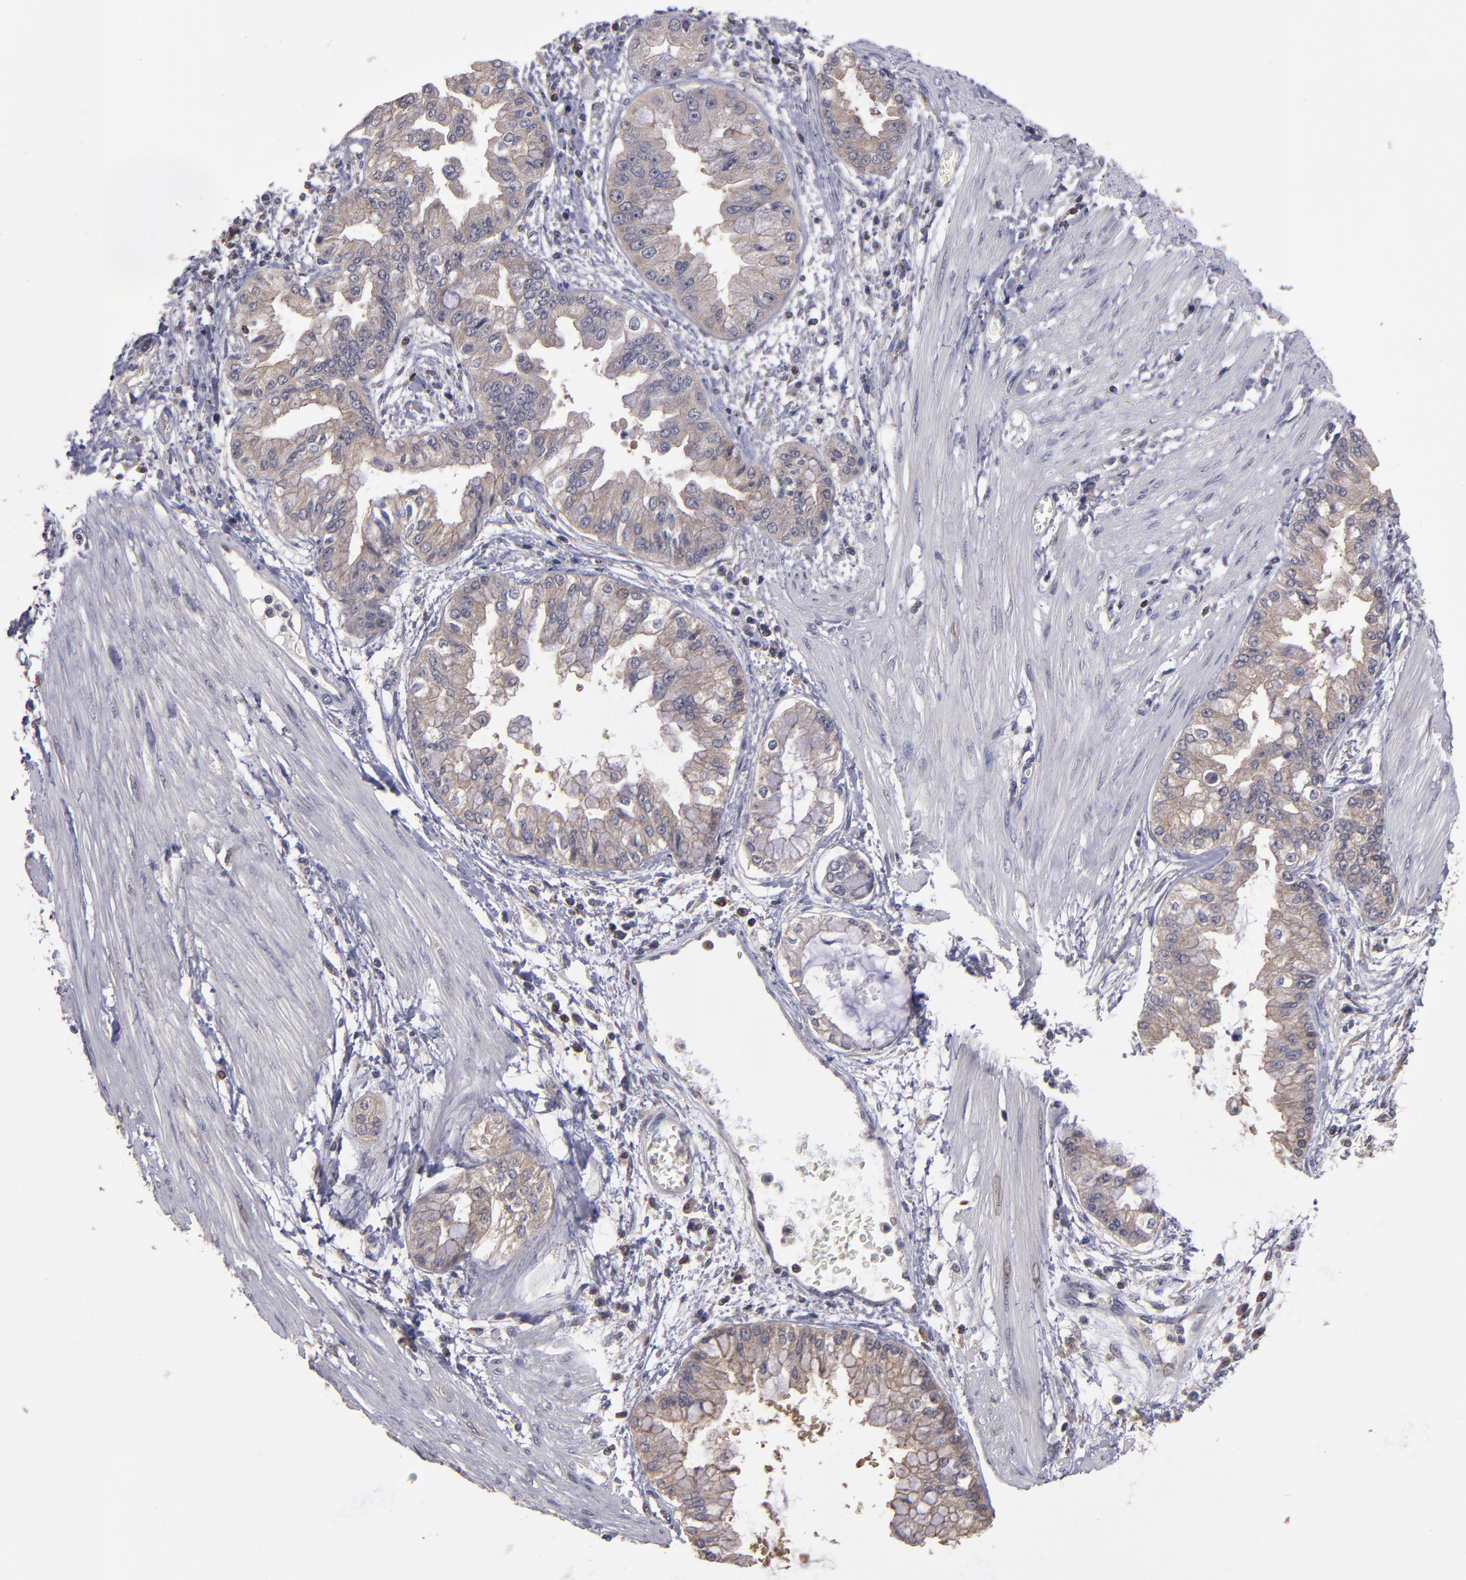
{"staining": {"intensity": "moderate", "quantity": "25%-75%", "location": "cytoplasmic/membranous"}, "tissue": "liver cancer", "cell_type": "Tumor cells", "image_type": "cancer", "snomed": [{"axis": "morphology", "description": "Cholangiocarcinoma"}, {"axis": "topography", "description": "Liver"}], "caption": "There is medium levels of moderate cytoplasmic/membranous positivity in tumor cells of liver cancer (cholangiocarcinoma), as demonstrated by immunohistochemical staining (brown color).", "gene": "NF2", "patient": {"sex": "female", "age": 79}}